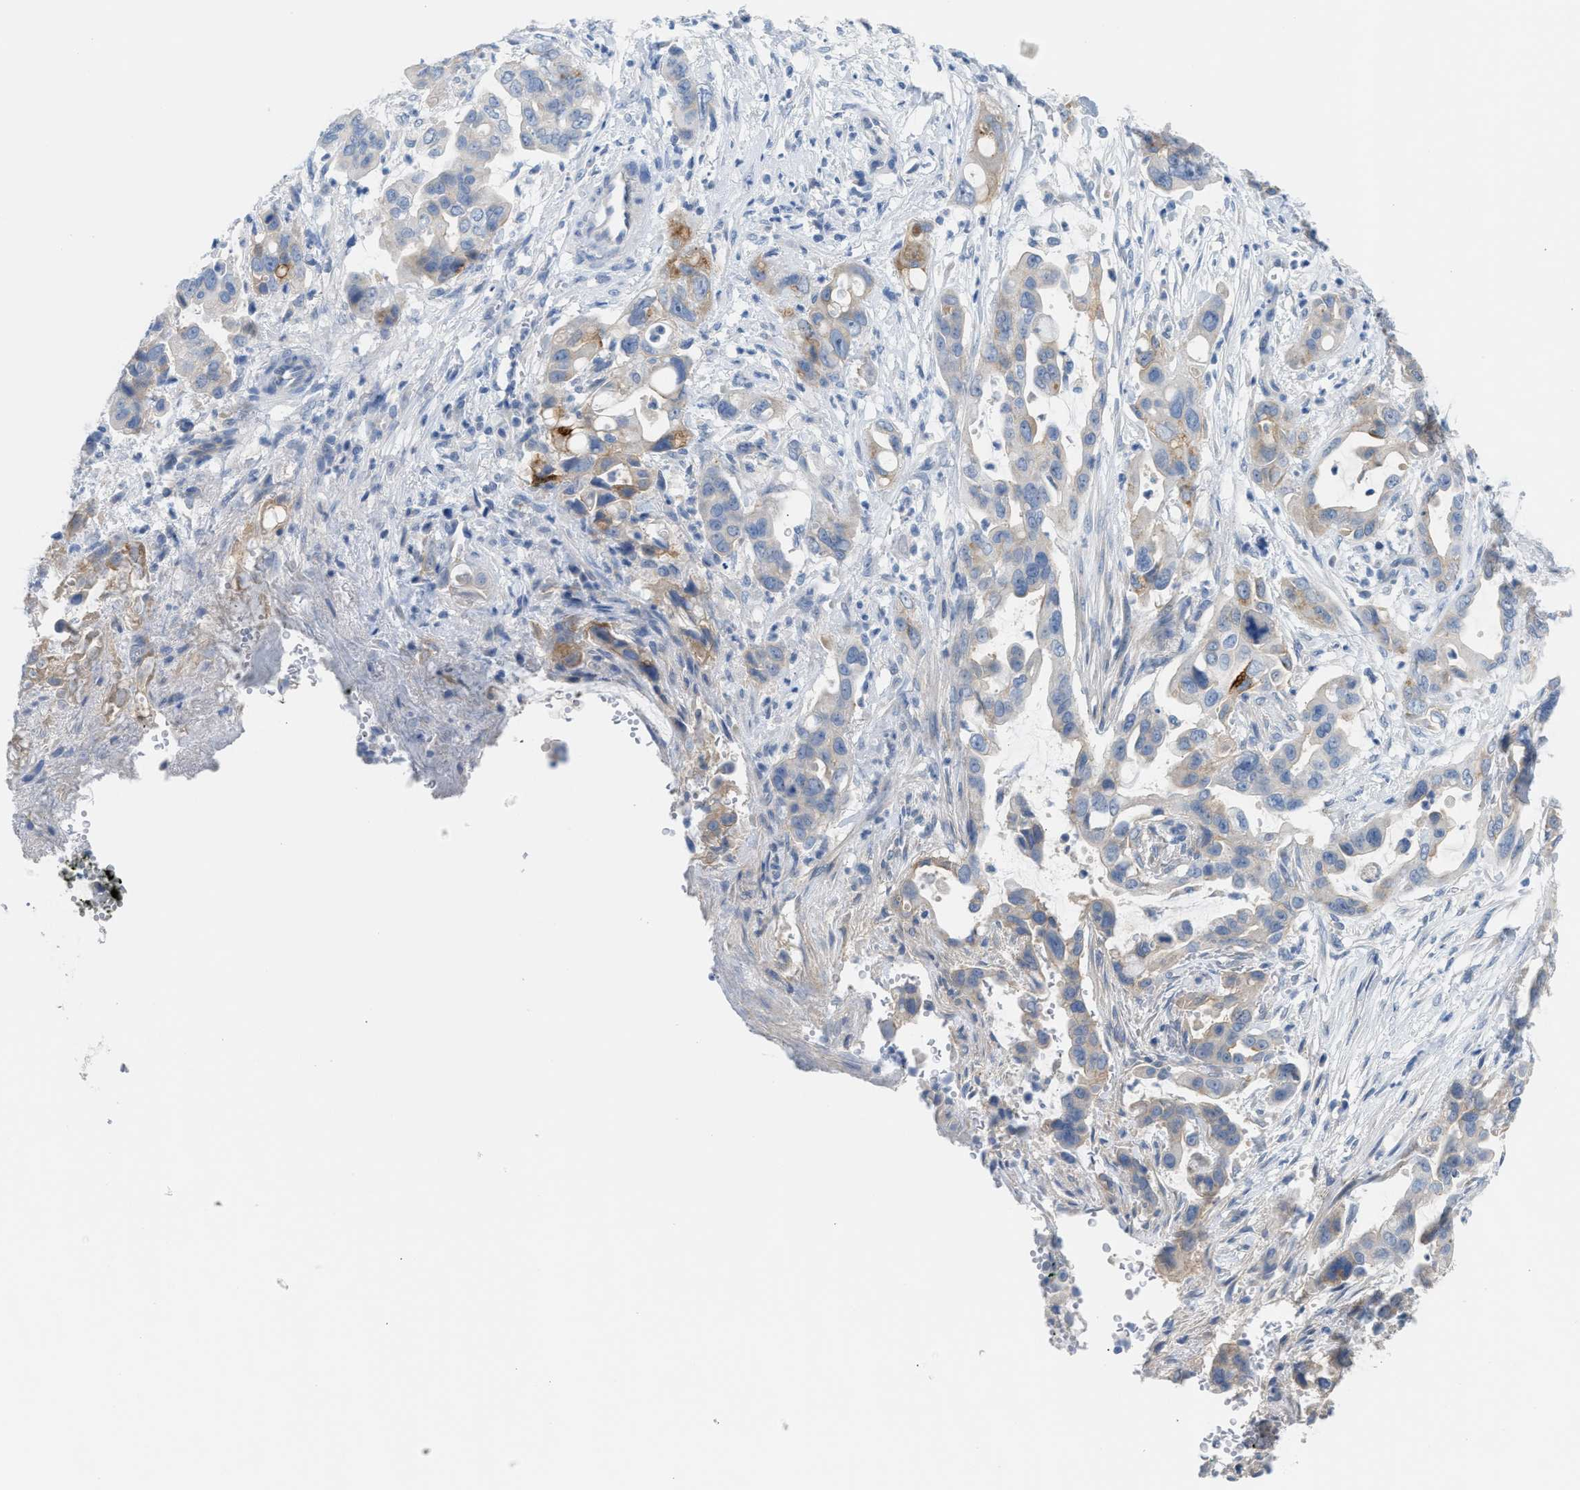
{"staining": {"intensity": "moderate", "quantity": "<25%", "location": "cytoplasmic/membranous"}, "tissue": "pancreatic cancer", "cell_type": "Tumor cells", "image_type": "cancer", "snomed": [{"axis": "morphology", "description": "Adenocarcinoma, NOS"}, {"axis": "topography", "description": "Pancreas"}], "caption": "DAB immunohistochemical staining of pancreatic adenocarcinoma exhibits moderate cytoplasmic/membranous protein expression in about <25% of tumor cells.", "gene": "ERBB2", "patient": {"sex": "female", "age": 70}}